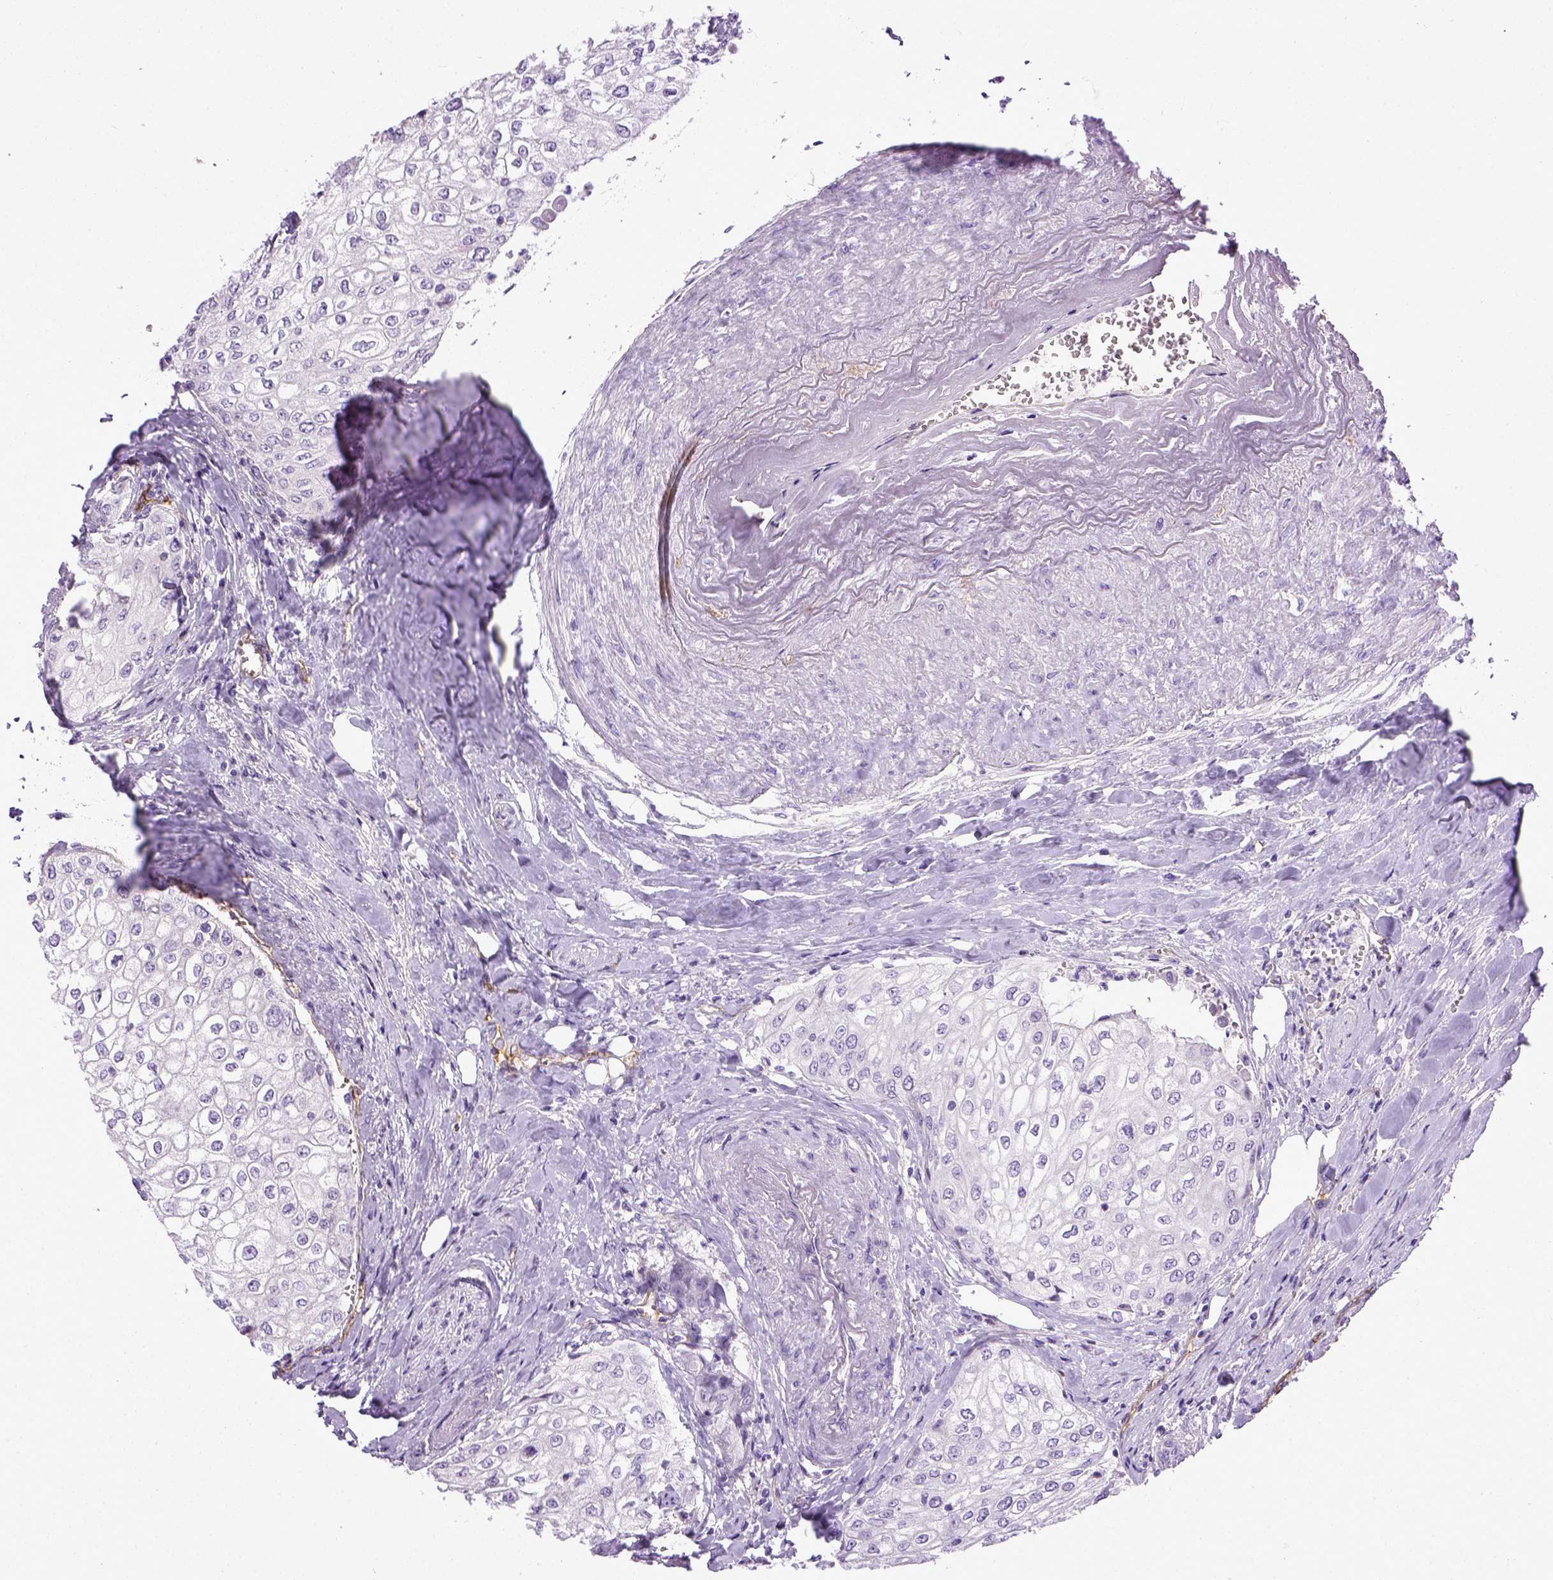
{"staining": {"intensity": "negative", "quantity": "none", "location": "none"}, "tissue": "urothelial cancer", "cell_type": "Tumor cells", "image_type": "cancer", "snomed": [{"axis": "morphology", "description": "Urothelial carcinoma, High grade"}, {"axis": "topography", "description": "Urinary bladder"}], "caption": "IHC histopathology image of neoplastic tissue: high-grade urothelial carcinoma stained with DAB reveals no significant protein positivity in tumor cells.", "gene": "ENG", "patient": {"sex": "male", "age": 62}}